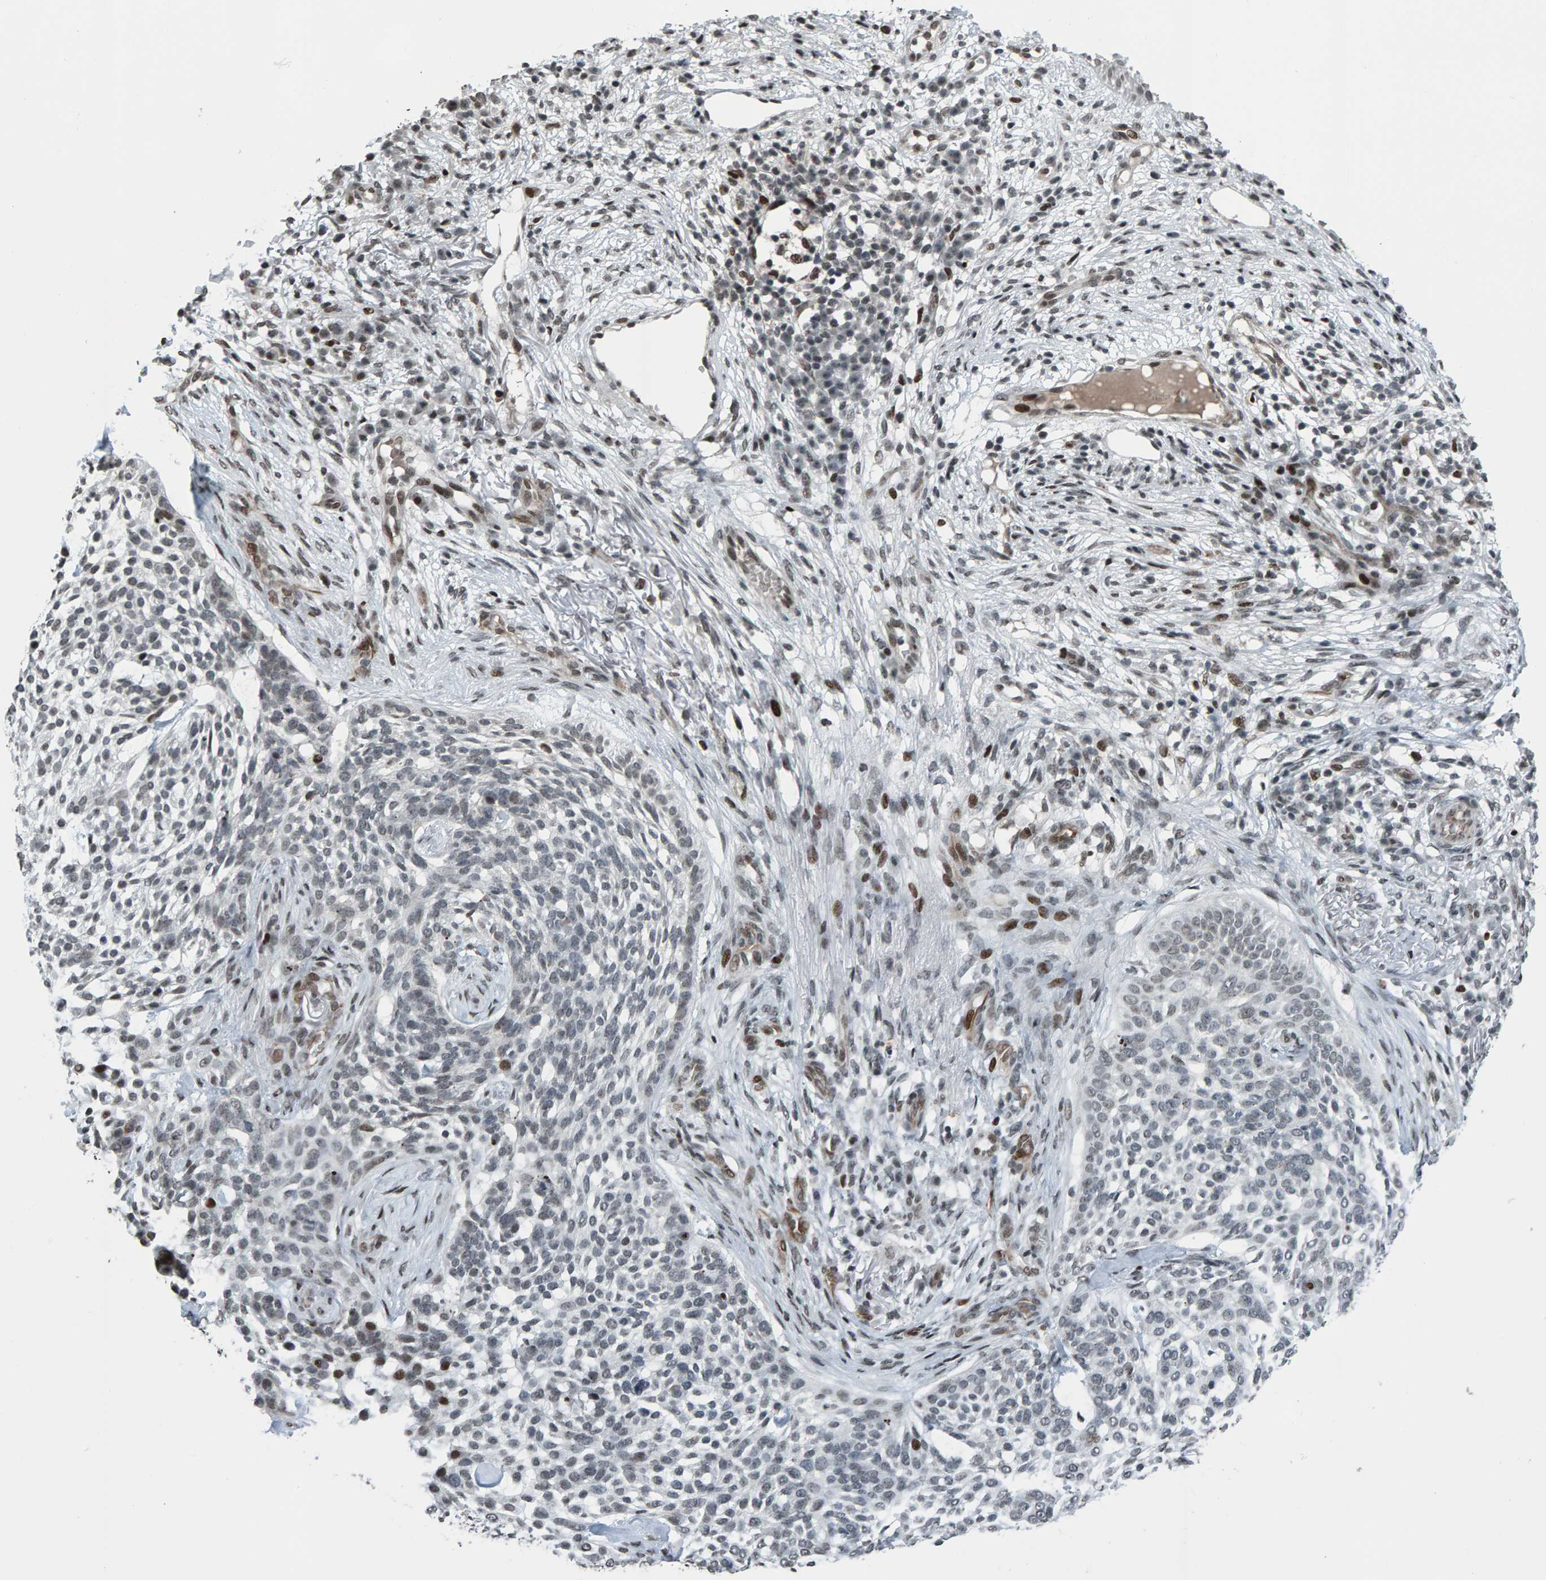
{"staining": {"intensity": "moderate", "quantity": "<25%", "location": "nuclear"}, "tissue": "skin cancer", "cell_type": "Tumor cells", "image_type": "cancer", "snomed": [{"axis": "morphology", "description": "Basal cell carcinoma"}, {"axis": "topography", "description": "Skin"}], "caption": "This image displays skin cancer stained with immunohistochemistry (IHC) to label a protein in brown. The nuclear of tumor cells show moderate positivity for the protein. Nuclei are counter-stained blue.", "gene": "ZNF366", "patient": {"sex": "female", "age": 64}}